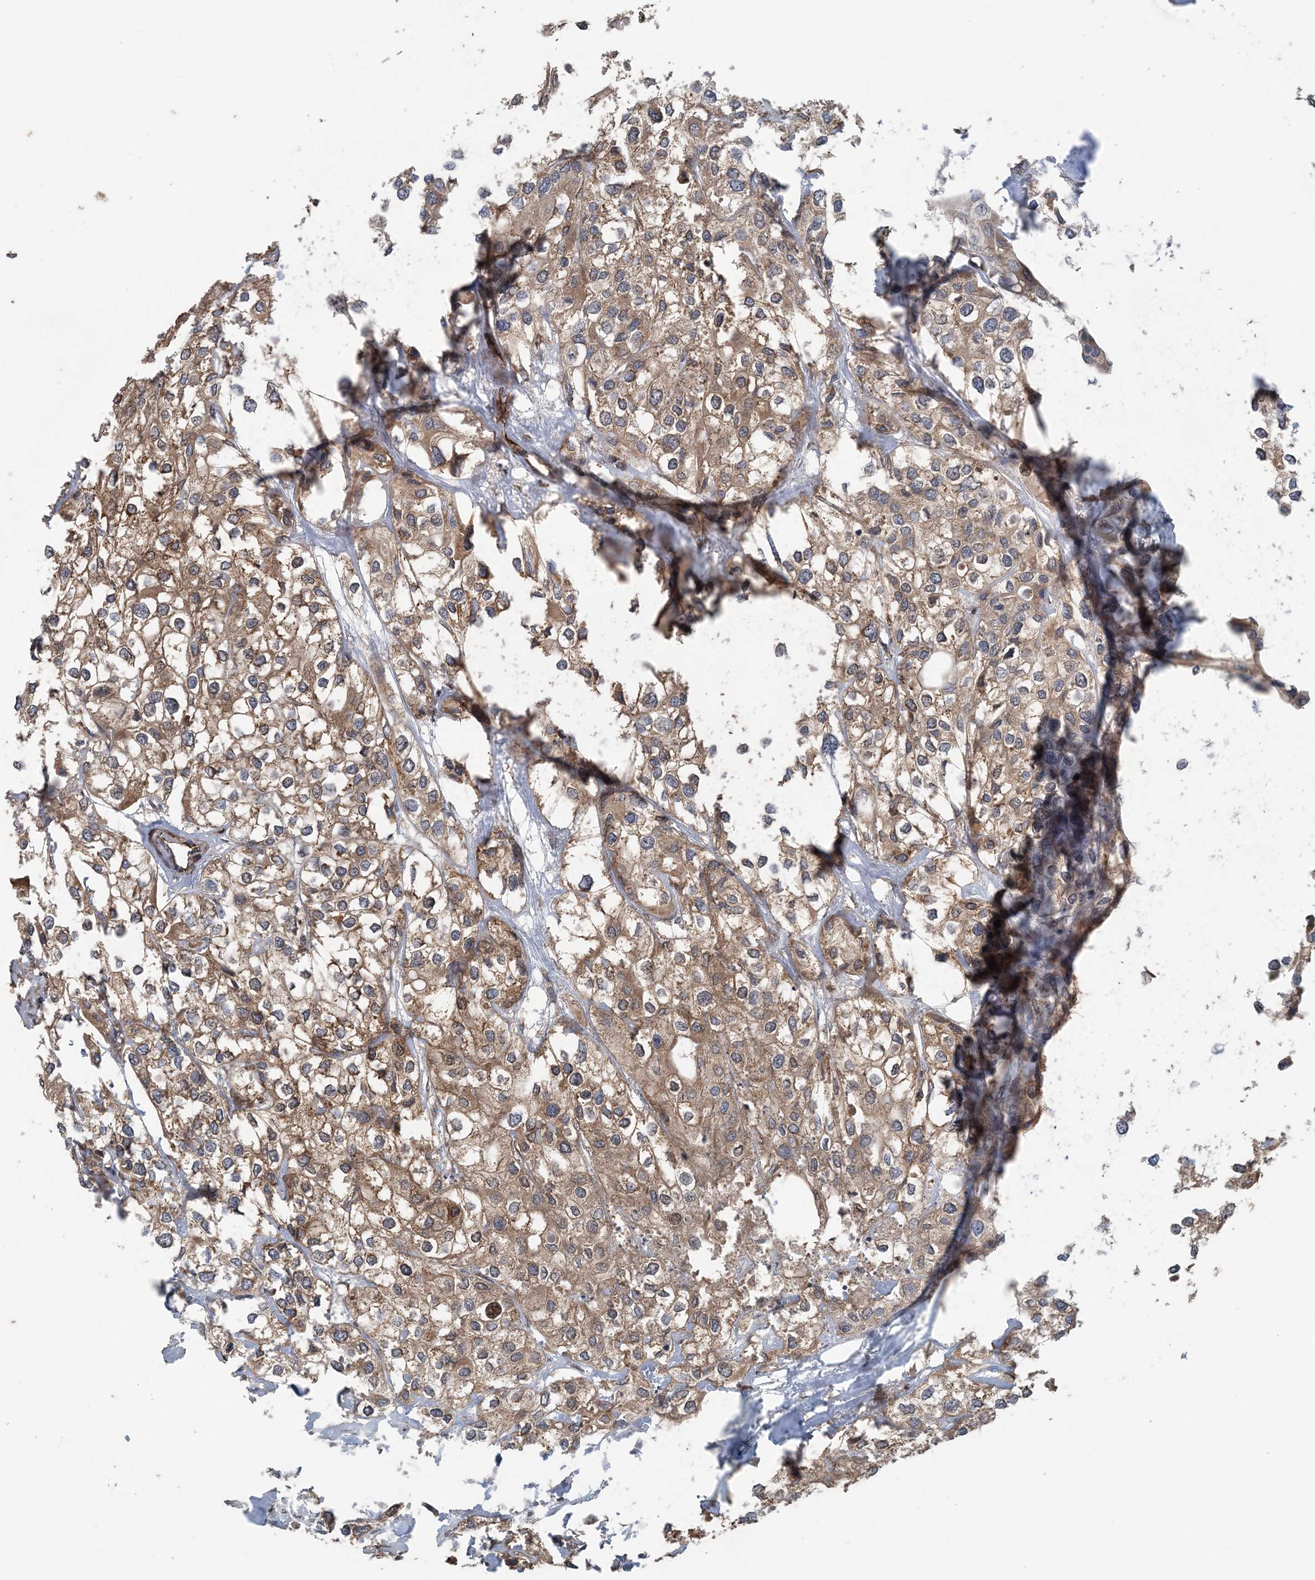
{"staining": {"intensity": "moderate", "quantity": ">75%", "location": "cytoplasmic/membranous"}, "tissue": "urothelial cancer", "cell_type": "Tumor cells", "image_type": "cancer", "snomed": [{"axis": "morphology", "description": "Urothelial carcinoma, High grade"}, {"axis": "topography", "description": "Urinary bladder"}], "caption": "Urothelial cancer stained with a brown dye demonstrates moderate cytoplasmic/membranous positive staining in approximately >75% of tumor cells.", "gene": "MYO9B", "patient": {"sex": "male", "age": 64}}